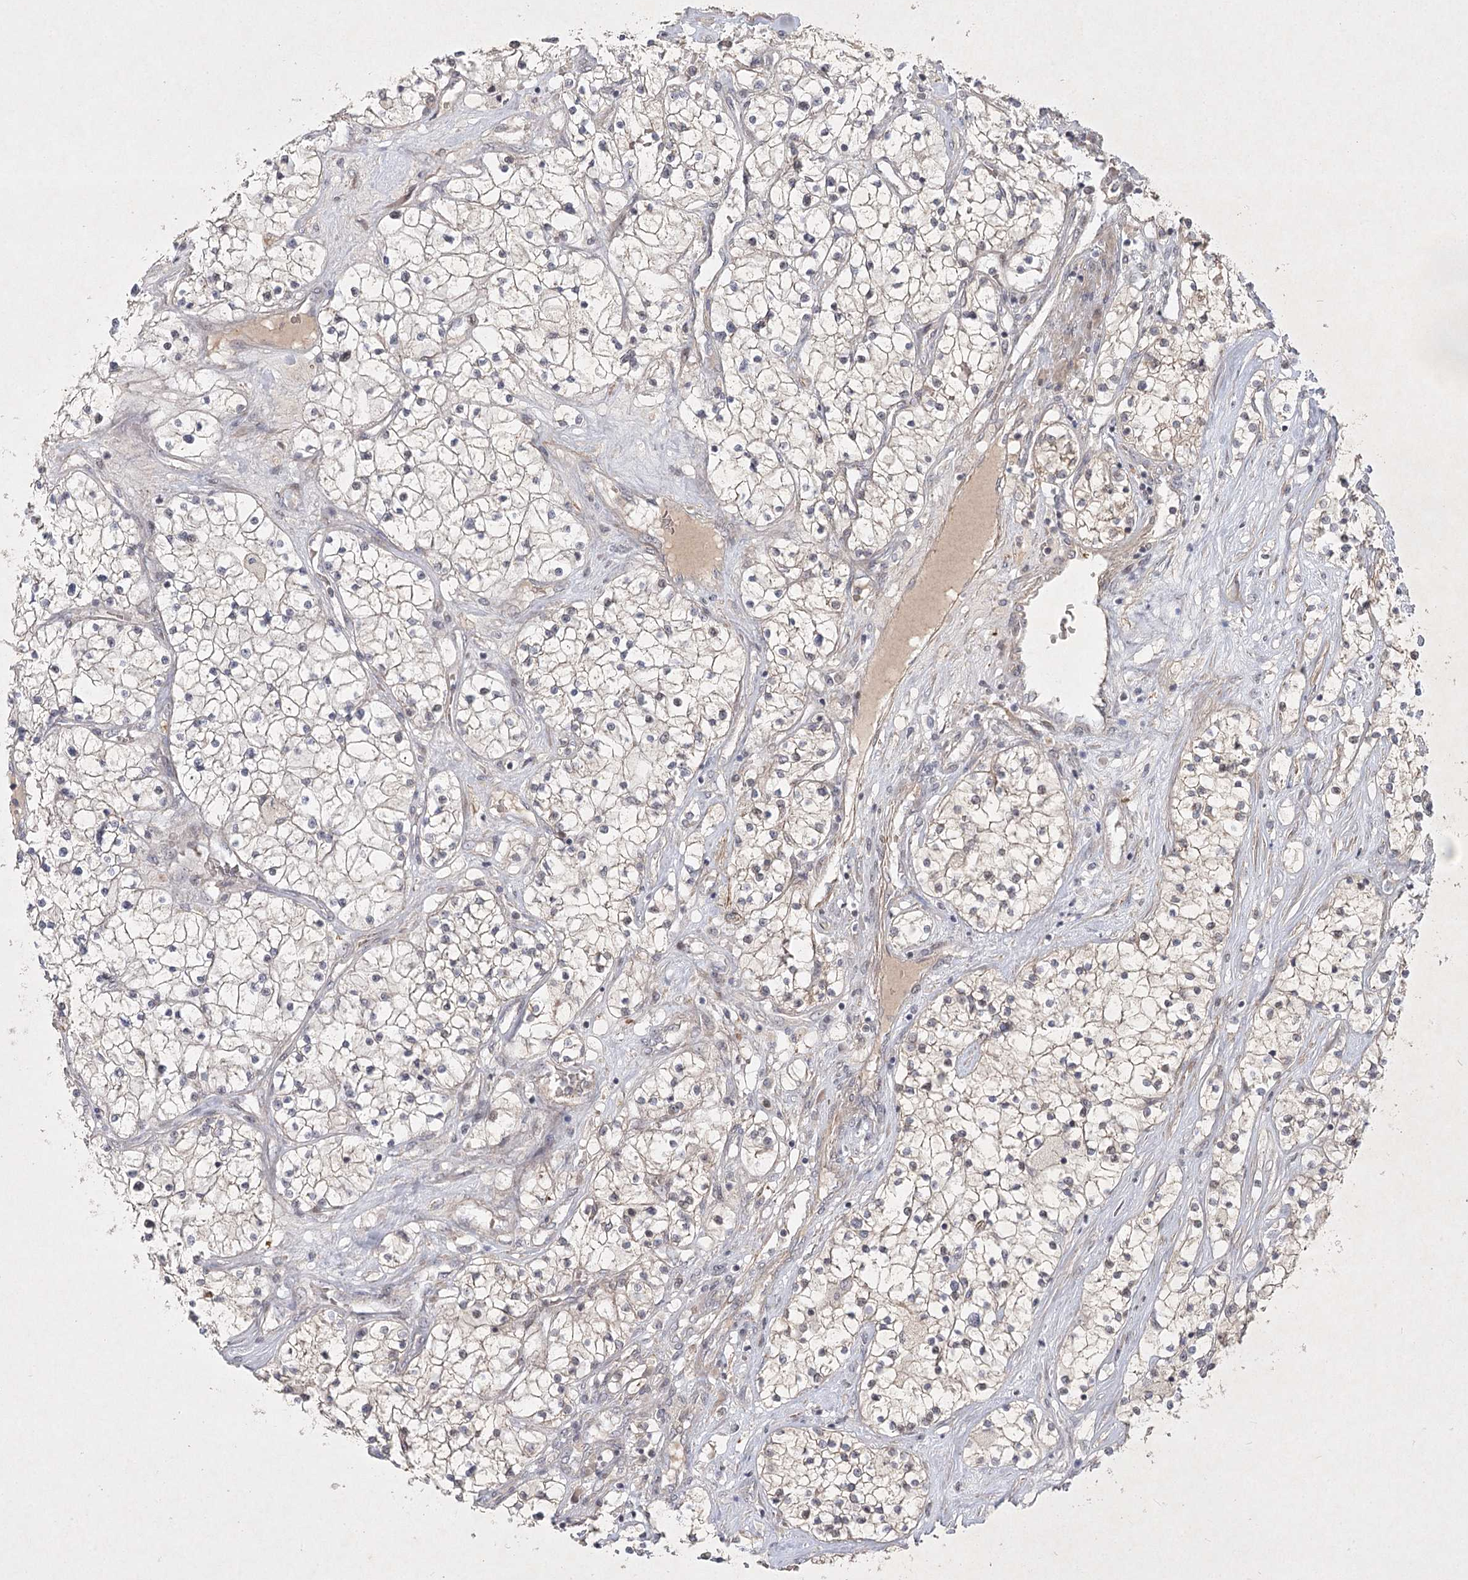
{"staining": {"intensity": "negative", "quantity": "none", "location": "none"}, "tissue": "renal cancer", "cell_type": "Tumor cells", "image_type": "cancer", "snomed": [{"axis": "morphology", "description": "Normal tissue, NOS"}, {"axis": "morphology", "description": "Adenocarcinoma, NOS"}, {"axis": "topography", "description": "Kidney"}], "caption": "Protein analysis of adenocarcinoma (renal) reveals no significant staining in tumor cells.", "gene": "SH2D3A", "patient": {"sex": "male", "age": 68}}